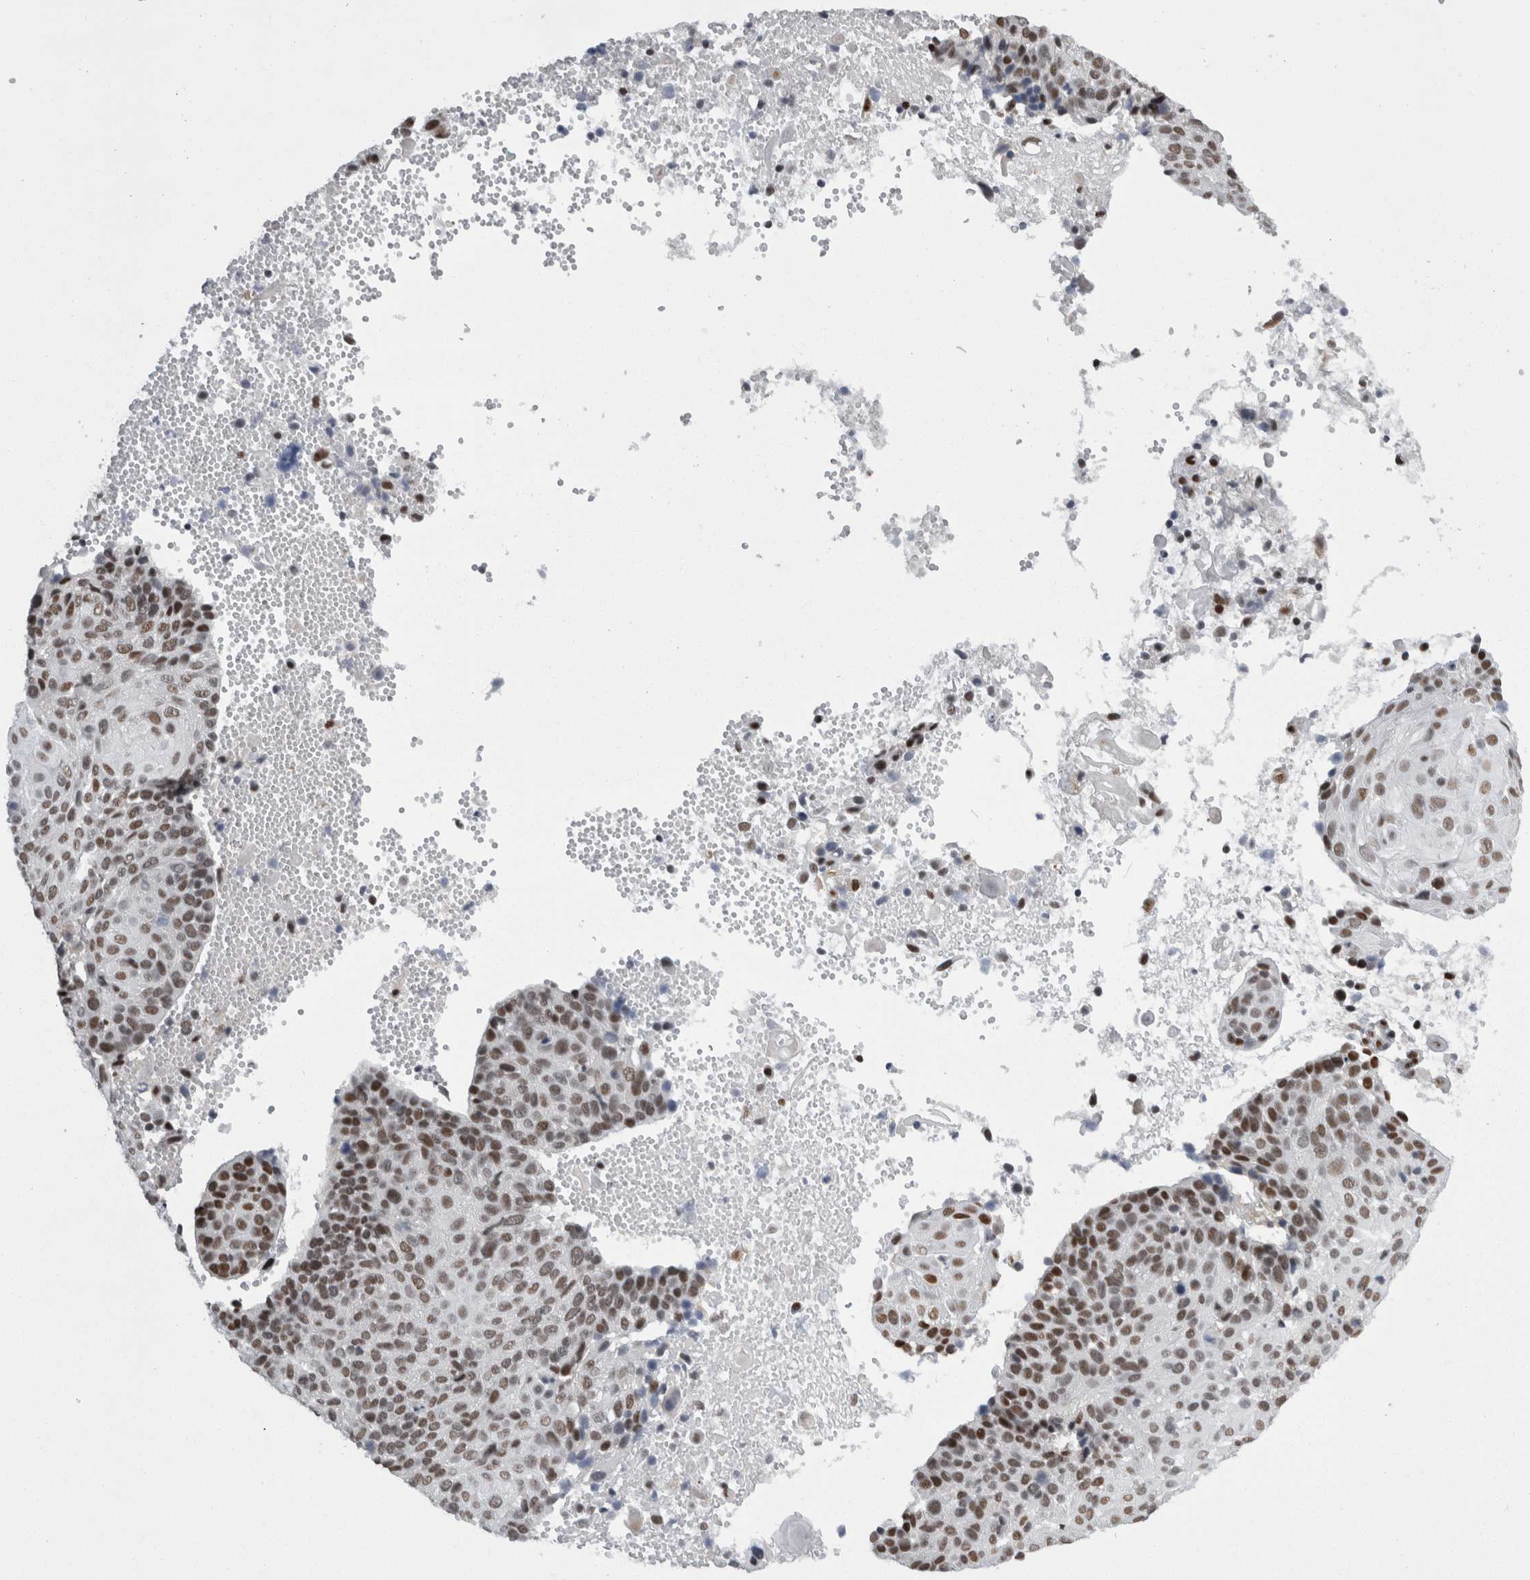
{"staining": {"intensity": "moderate", "quantity": ">75%", "location": "nuclear"}, "tissue": "cervical cancer", "cell_type": "Tumor cells", "image_type": "cancer", "snomed": [{"axis": "morphology", "description": "Squamous cell carcinoma, NOS"}, {"axis": "topography", "description": "Cervix"}], "caption": "Cervical squamous cell carcinoma stained for a protein (brown) exhibits moderate nuclear positive staining in approximately >75% of tumor cells.", "gene": "C1orf54", "patient": {"sex": "female", "age": 74}}